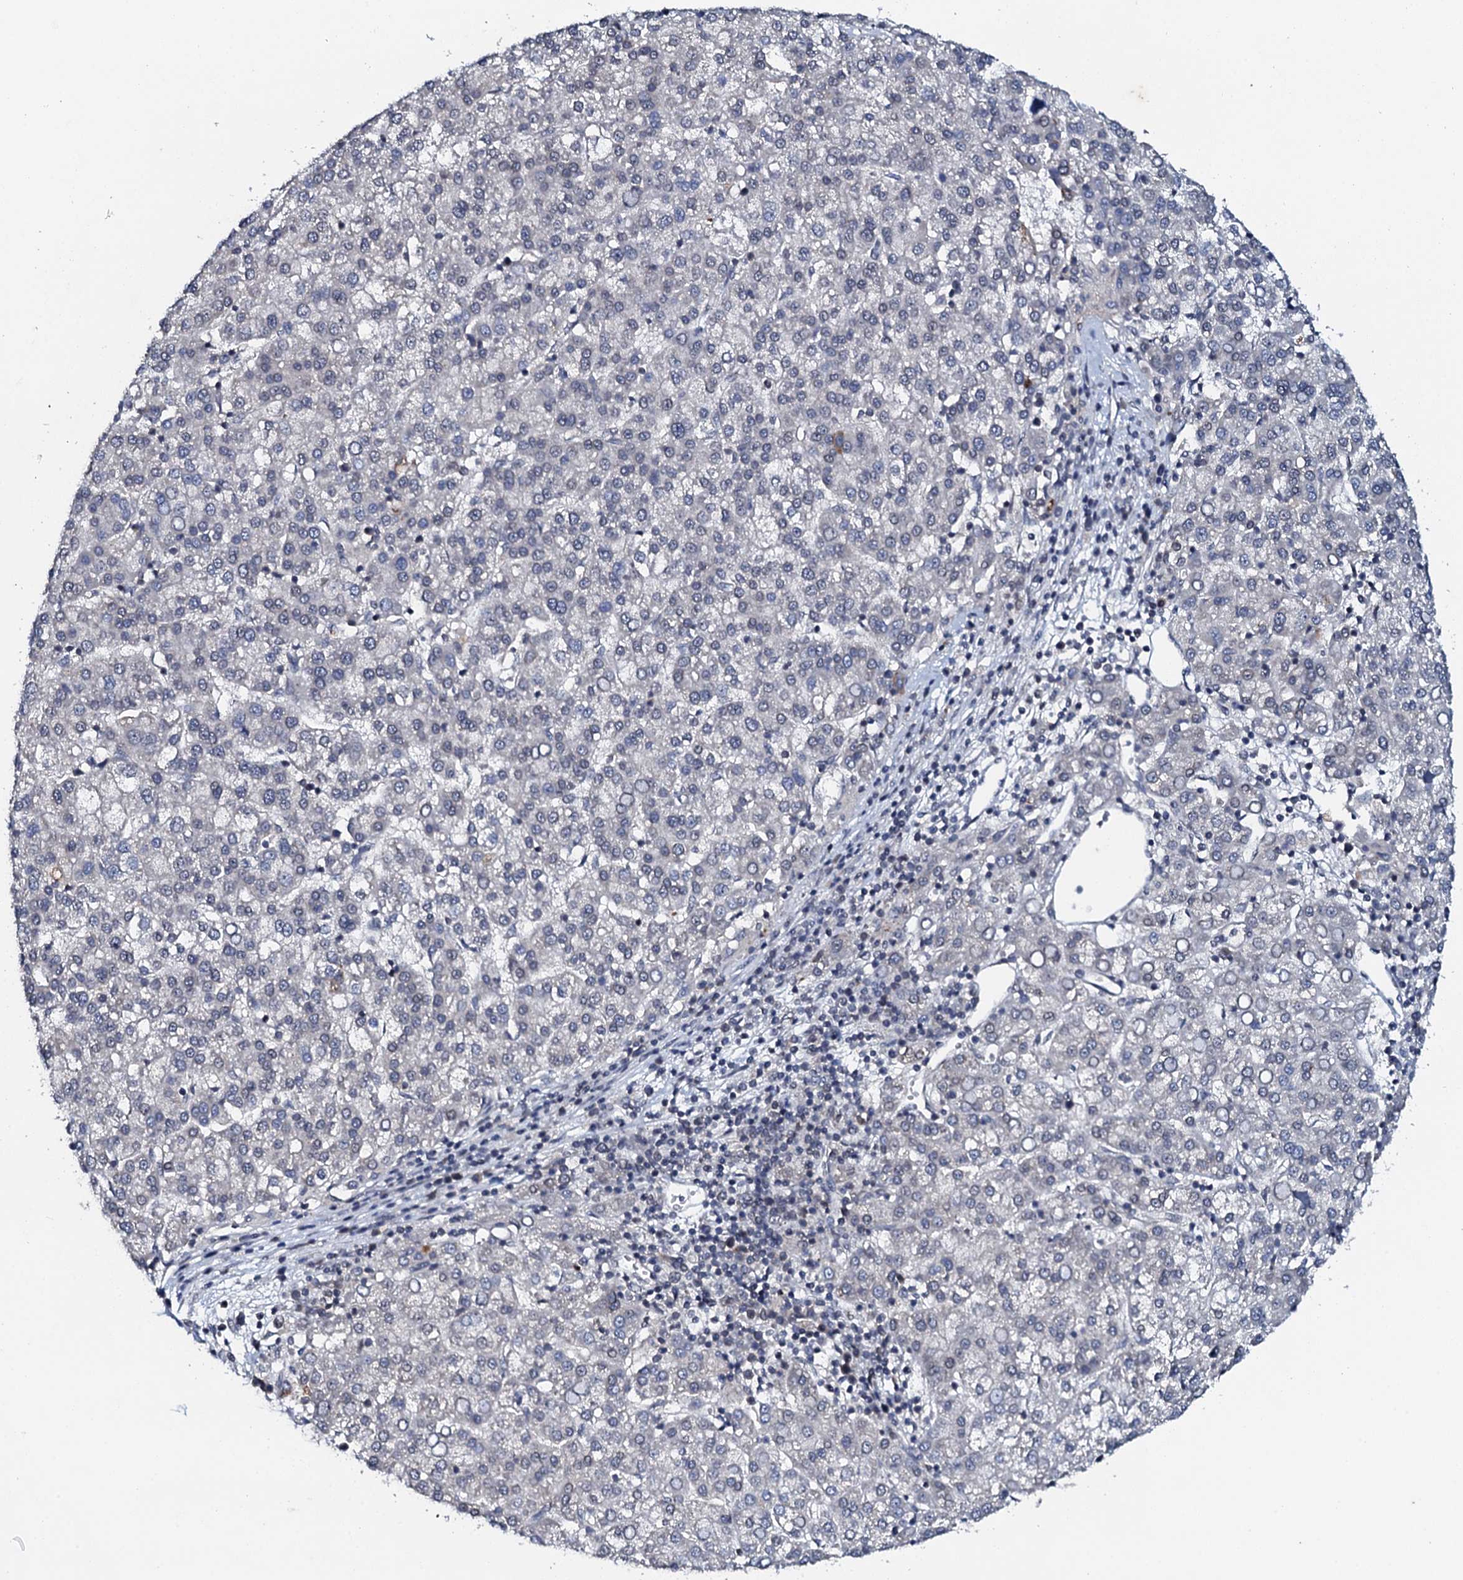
{"staining": {"intensity": "negative", "quantity": "none", "location": "none"}, "tissue": "liver cancer", "cell_type": "Tumor cells", "image_type": "cancer", "snomed": [{"axis": "morphology", "description": "Carcinoma, Hepatocellular, NOS"}, {"axis": "topography", "description": "Liver"}], "caption": "A high-resolution micrograph shows IHC staining of hepatocellular carcinoma (liver), which exhibits no significant staining in tumor cells.", "gene": "SNTA1", "patient": {"sex": "female", "age": 58}}